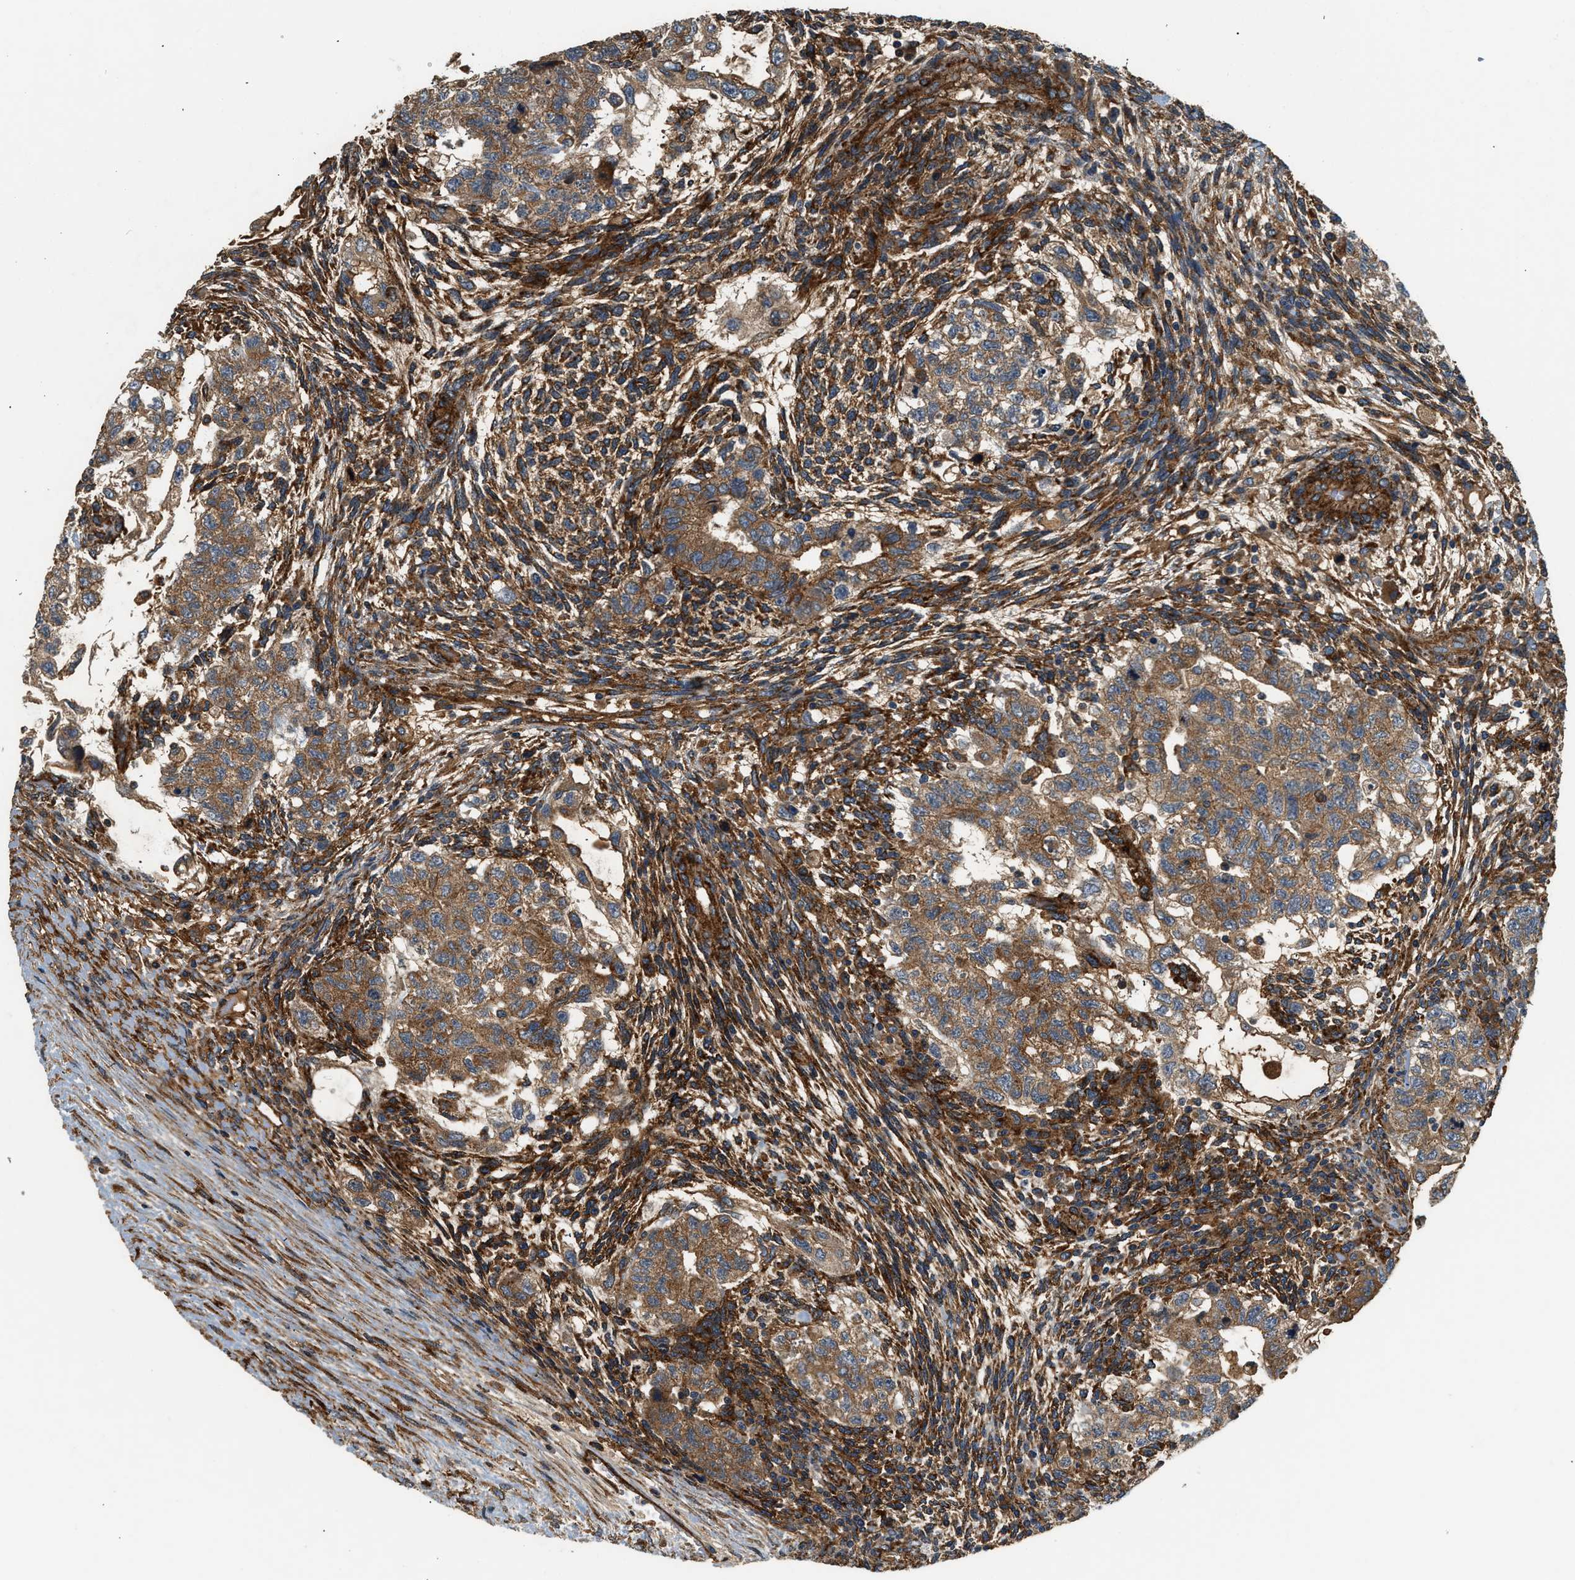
{"staining": {"intensity": "moderate", "quantity": ">75%", "location": "cytoplasmic/membranous"}, "tissue": "testis cancer", "cell_type": "Tumor cells", "image_type": "cancer", "snomed": [{"axis": "morphology", "description": "Normal tissue, NOS"}, {"axis": "morphology", "description": "Carcinoma, Embryonal, NOS"}, {"axis": "topography", "description": "Testis"}], "caption": "Approximately >75% of tumor cells in testis cancer (embryonal carcinoma) demonstrate moderate cytoplasmic/membranous protein staining as visualized by brown immunohistochemical staining.", "gene": "HIP1", "patient": {"sex": "male", "age": 36}}